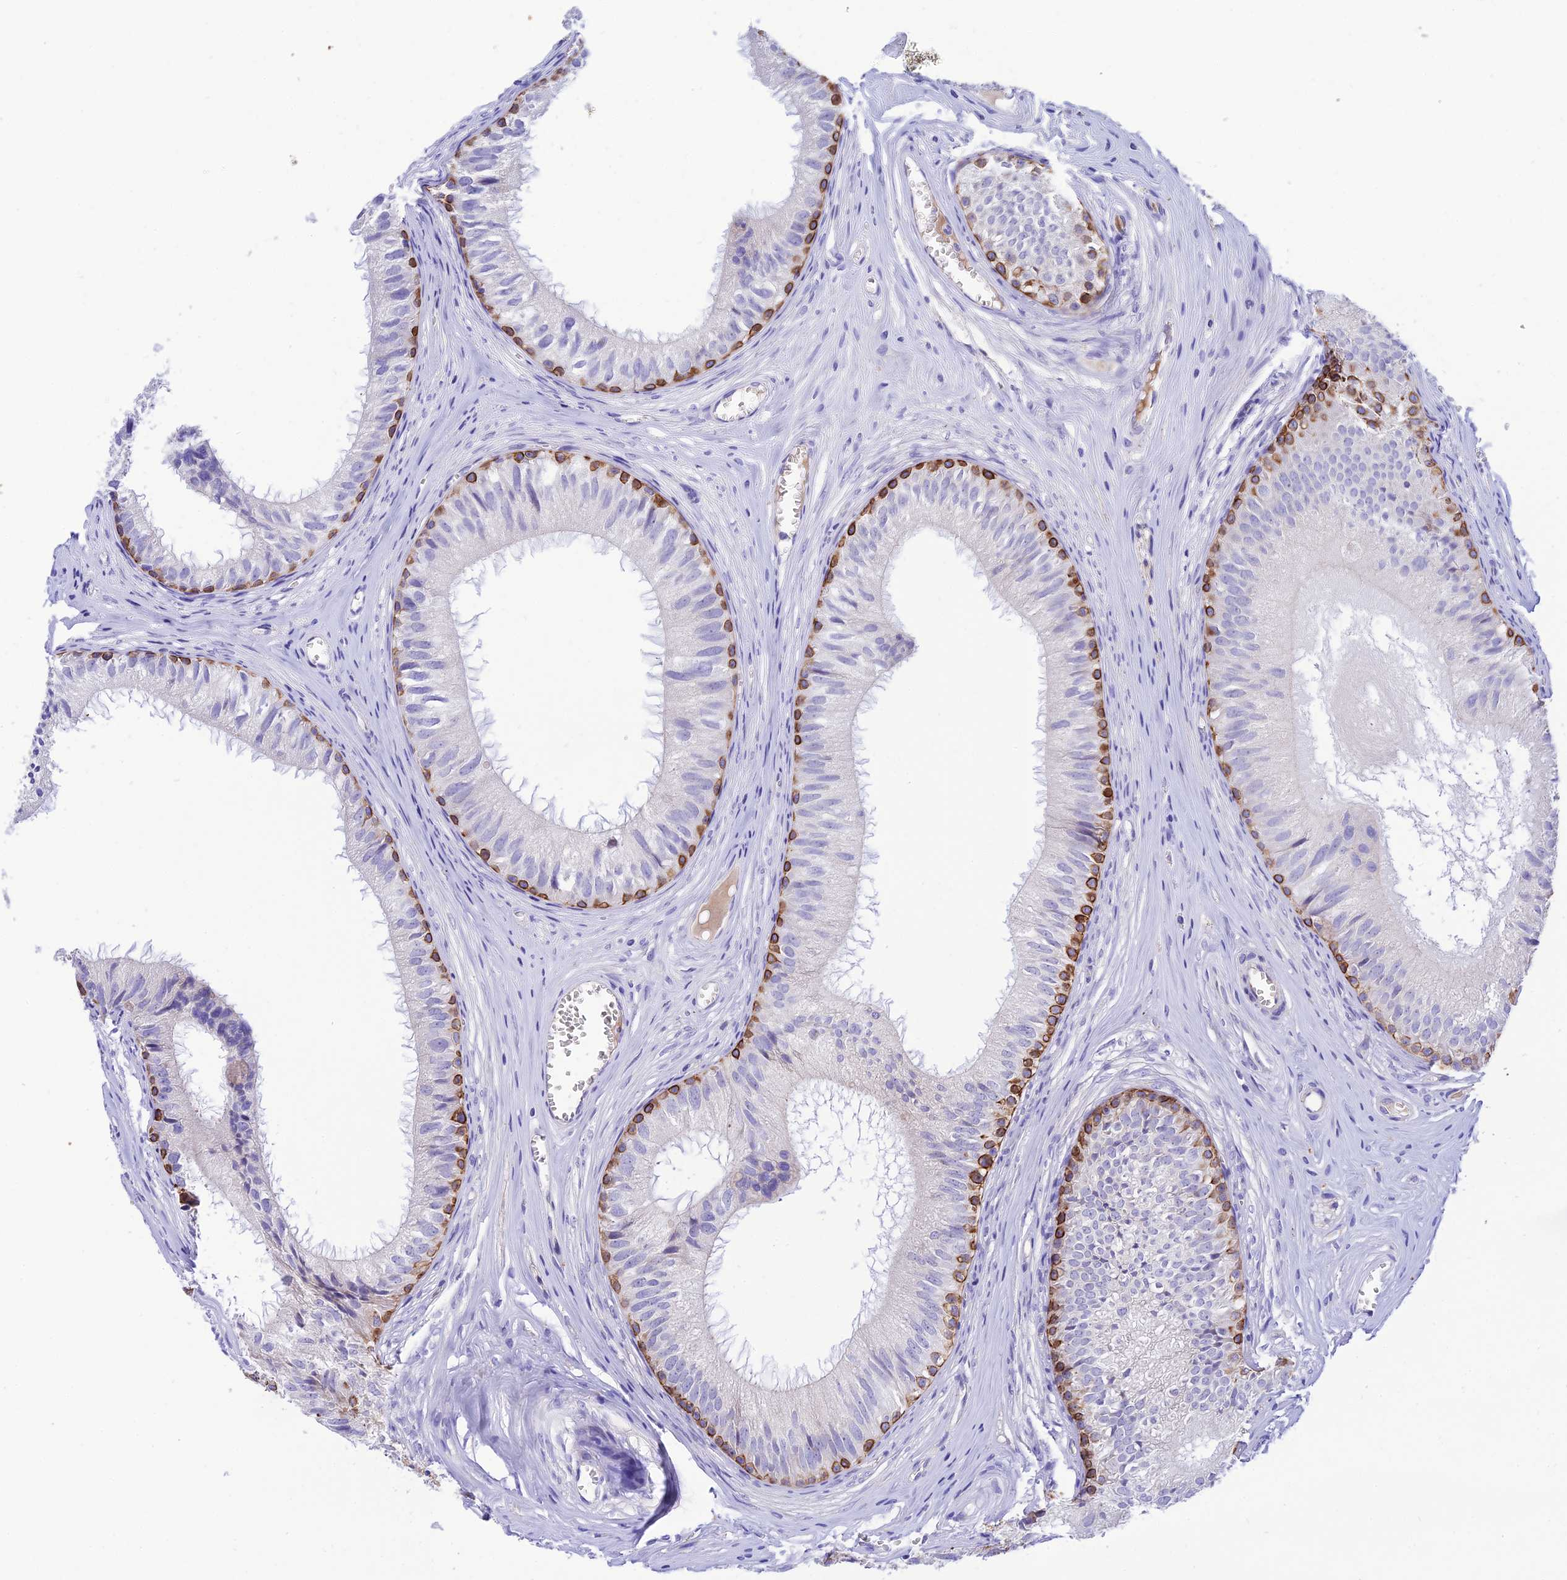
{"staining": {"intensity": "moderate", "quantity": "25%-75%", "location": "cytoplasmic/membranous"}, "tissue": "epididymis", "cell_type": "Glandular cells", "image_type": "normal", "snomed": [{"axis": "morphology", "description": "Normal tissue, NOS"}, {"axis": "topography", "description": "Epididymis"}], "caption": "DAB immunohistochemical staining of unremarkable epididymis exhibits moderate cytoplasmic/membranous protein expression in about 25%-75% of glandular cells.", "gene": "CCDC157", "patient": {"sex": "male", "age": 36}}